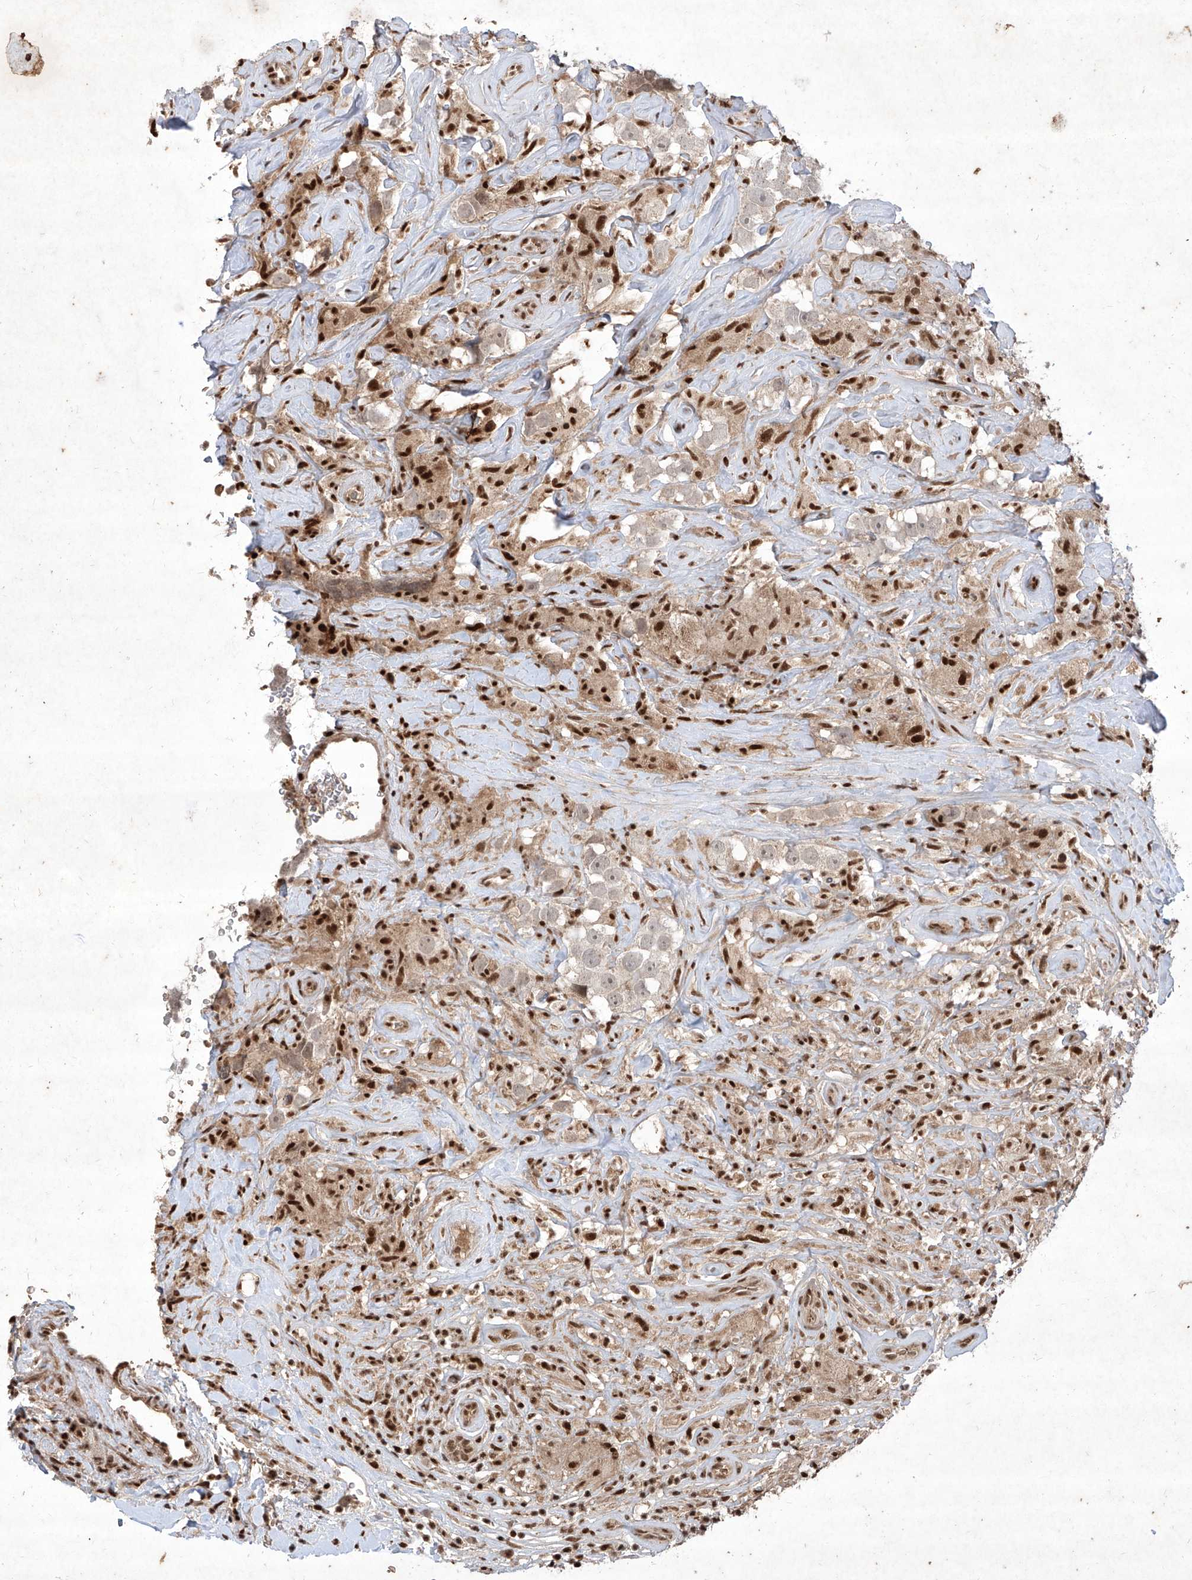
{"staining": {"intensity": "weak", "quantity": "<25%", "location": "cytoplasmic/membranous"}, "tissue": "testis cancer", "cell_type": "Tumor cells", "image_type": "cancer", "snomed": [{"axis": "morphology", "description": "Seminoma, NOS"}, {"axis": "topography", "description": "Testis"}], "caption": "High magnification brightfield microscopy of testis seminoma stained with DAB (brown) and counterstained with hematoxylin (blue): tumor cells show no significant expression.", "gene": "IRF2", "patient": {"sex": "male", "age": 49}}